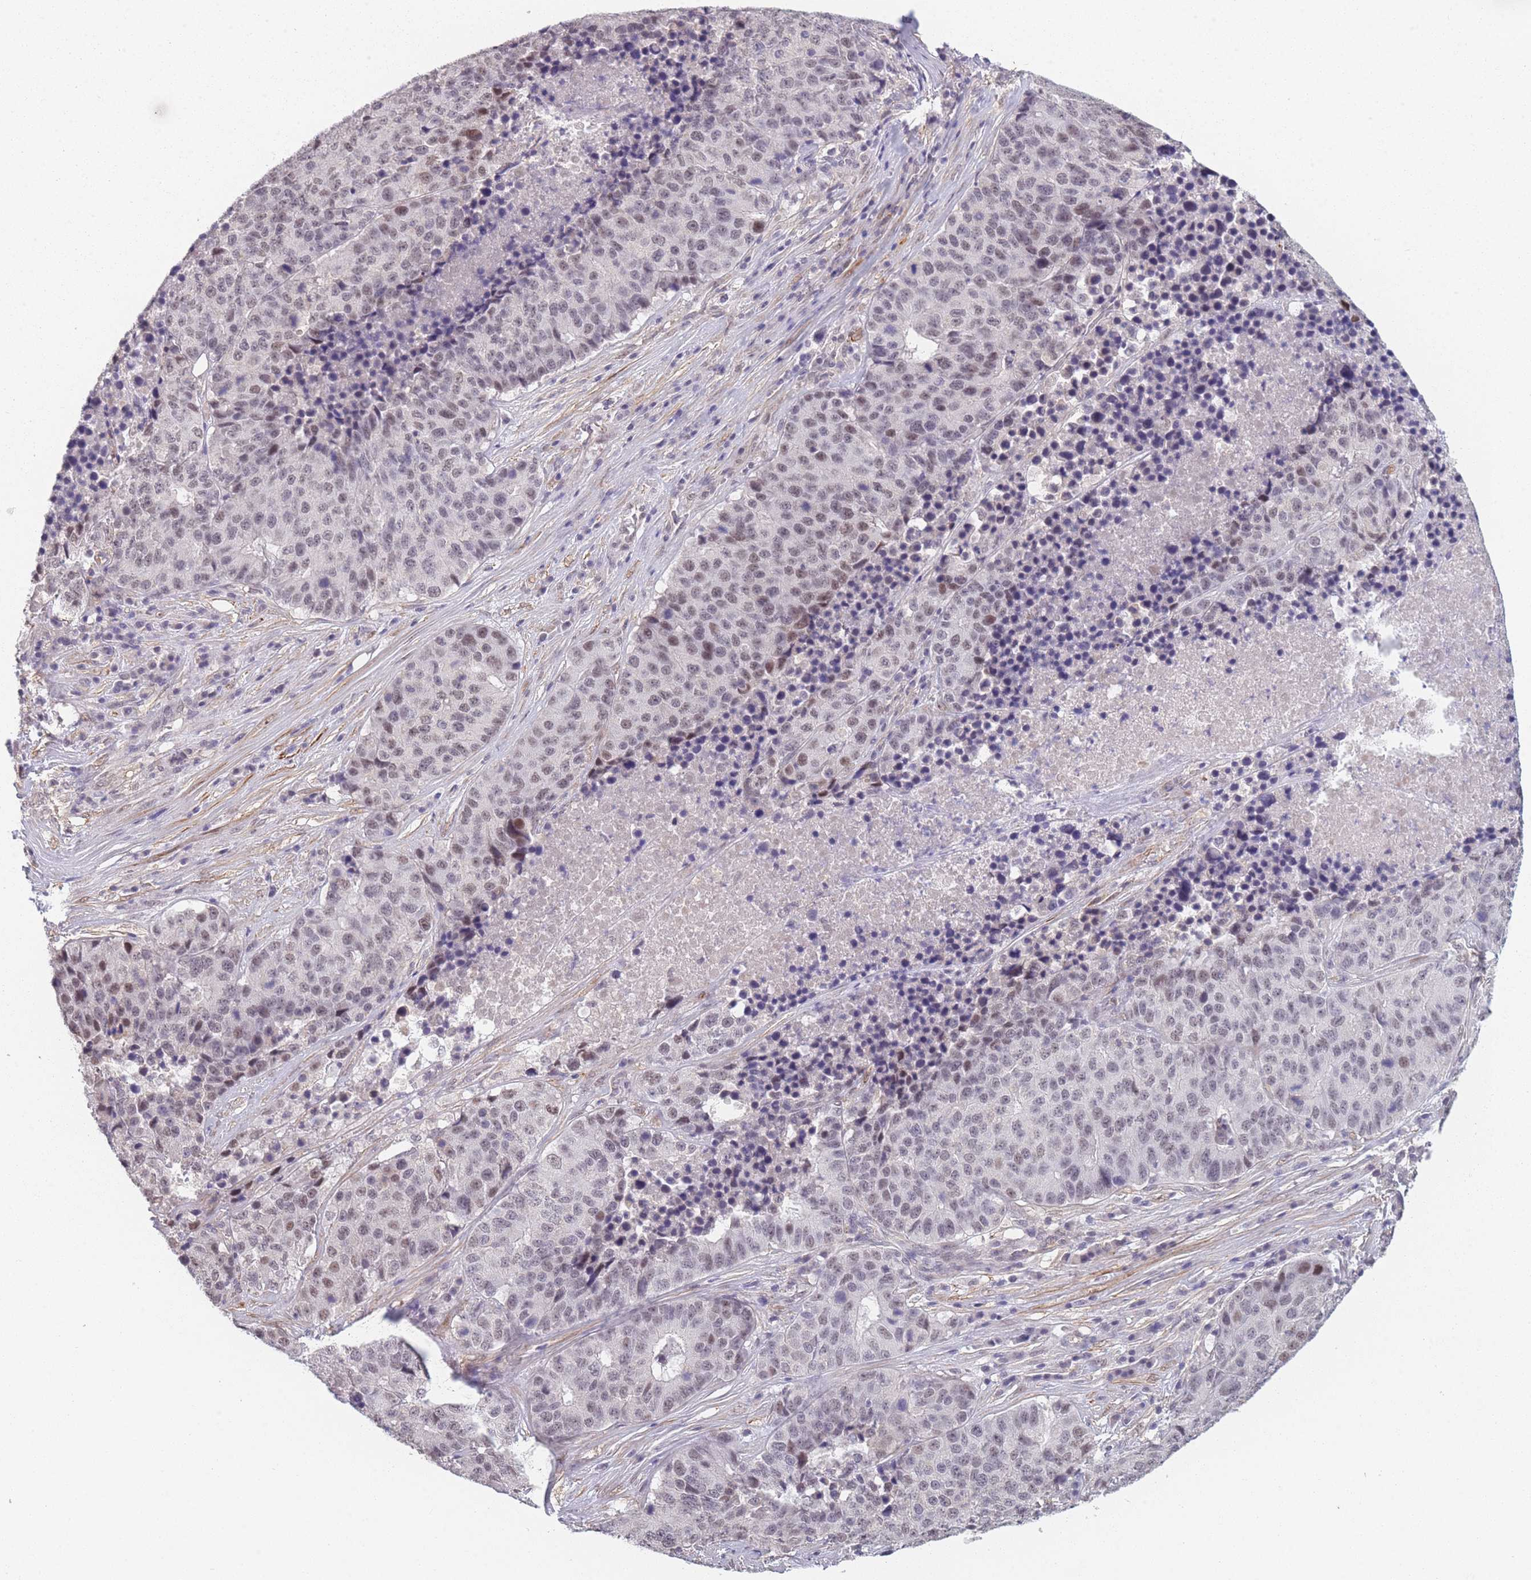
{"staining": {"intensity": "weak", "quantity": "25%-75%", "location": "nuclear"}, "tissue": "stomach cancer", "cell_type": "Tumor cells", "image_type": "cancer", "snomed": [{"axis": "morphology", "description": "Adenocarcinoma, NOS"}, {"axis": "topography", "description": "Stomach"}], "caption": "Brown immunohistochemical staining in human stomach cancer exhibits weak nuclear positivity in about 25%-75% of tumor cells.", "gene": "SIN3B", "patient": {"sex": "male", "age": 71}}